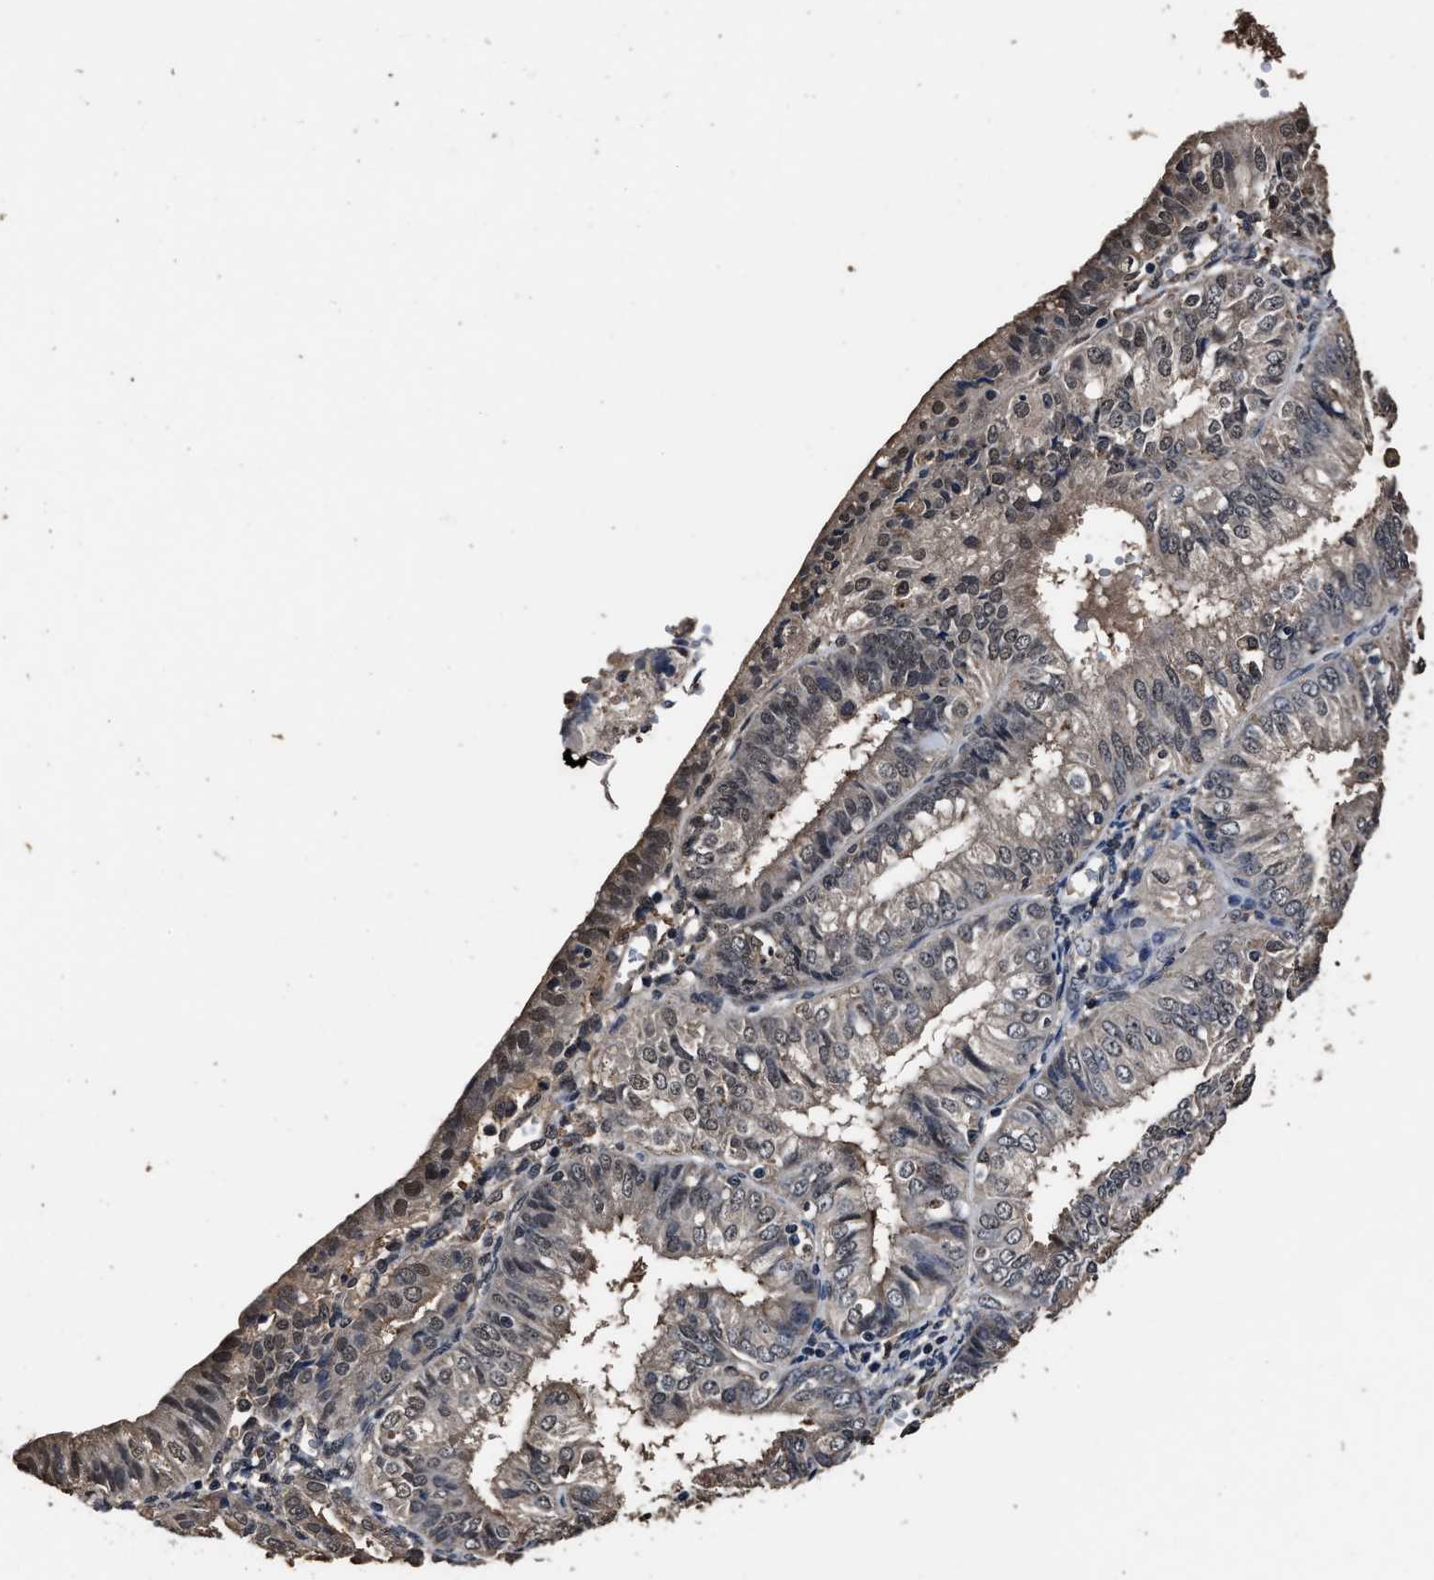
{"staining": {"intensity": "weak", "quantity": "25%-75%", "location": "cytoplasmic/membranous,nuclear"}, "tissue": "endometrial cancer", "cell_type": "Tumor cells", "image_type": "cancer", "snomed": [{"axis": "morphology", "description": "Adenocarcinoma, NOS"}, {"axis": "topography", "description": "Endometrium"}], "caption": "Adenocarcinoma (endometrial) stained with a protein marker displays weak staining in tumor cells.", "gene": "RSBN1L", "patient": {"sex": "female", "age": 58}}